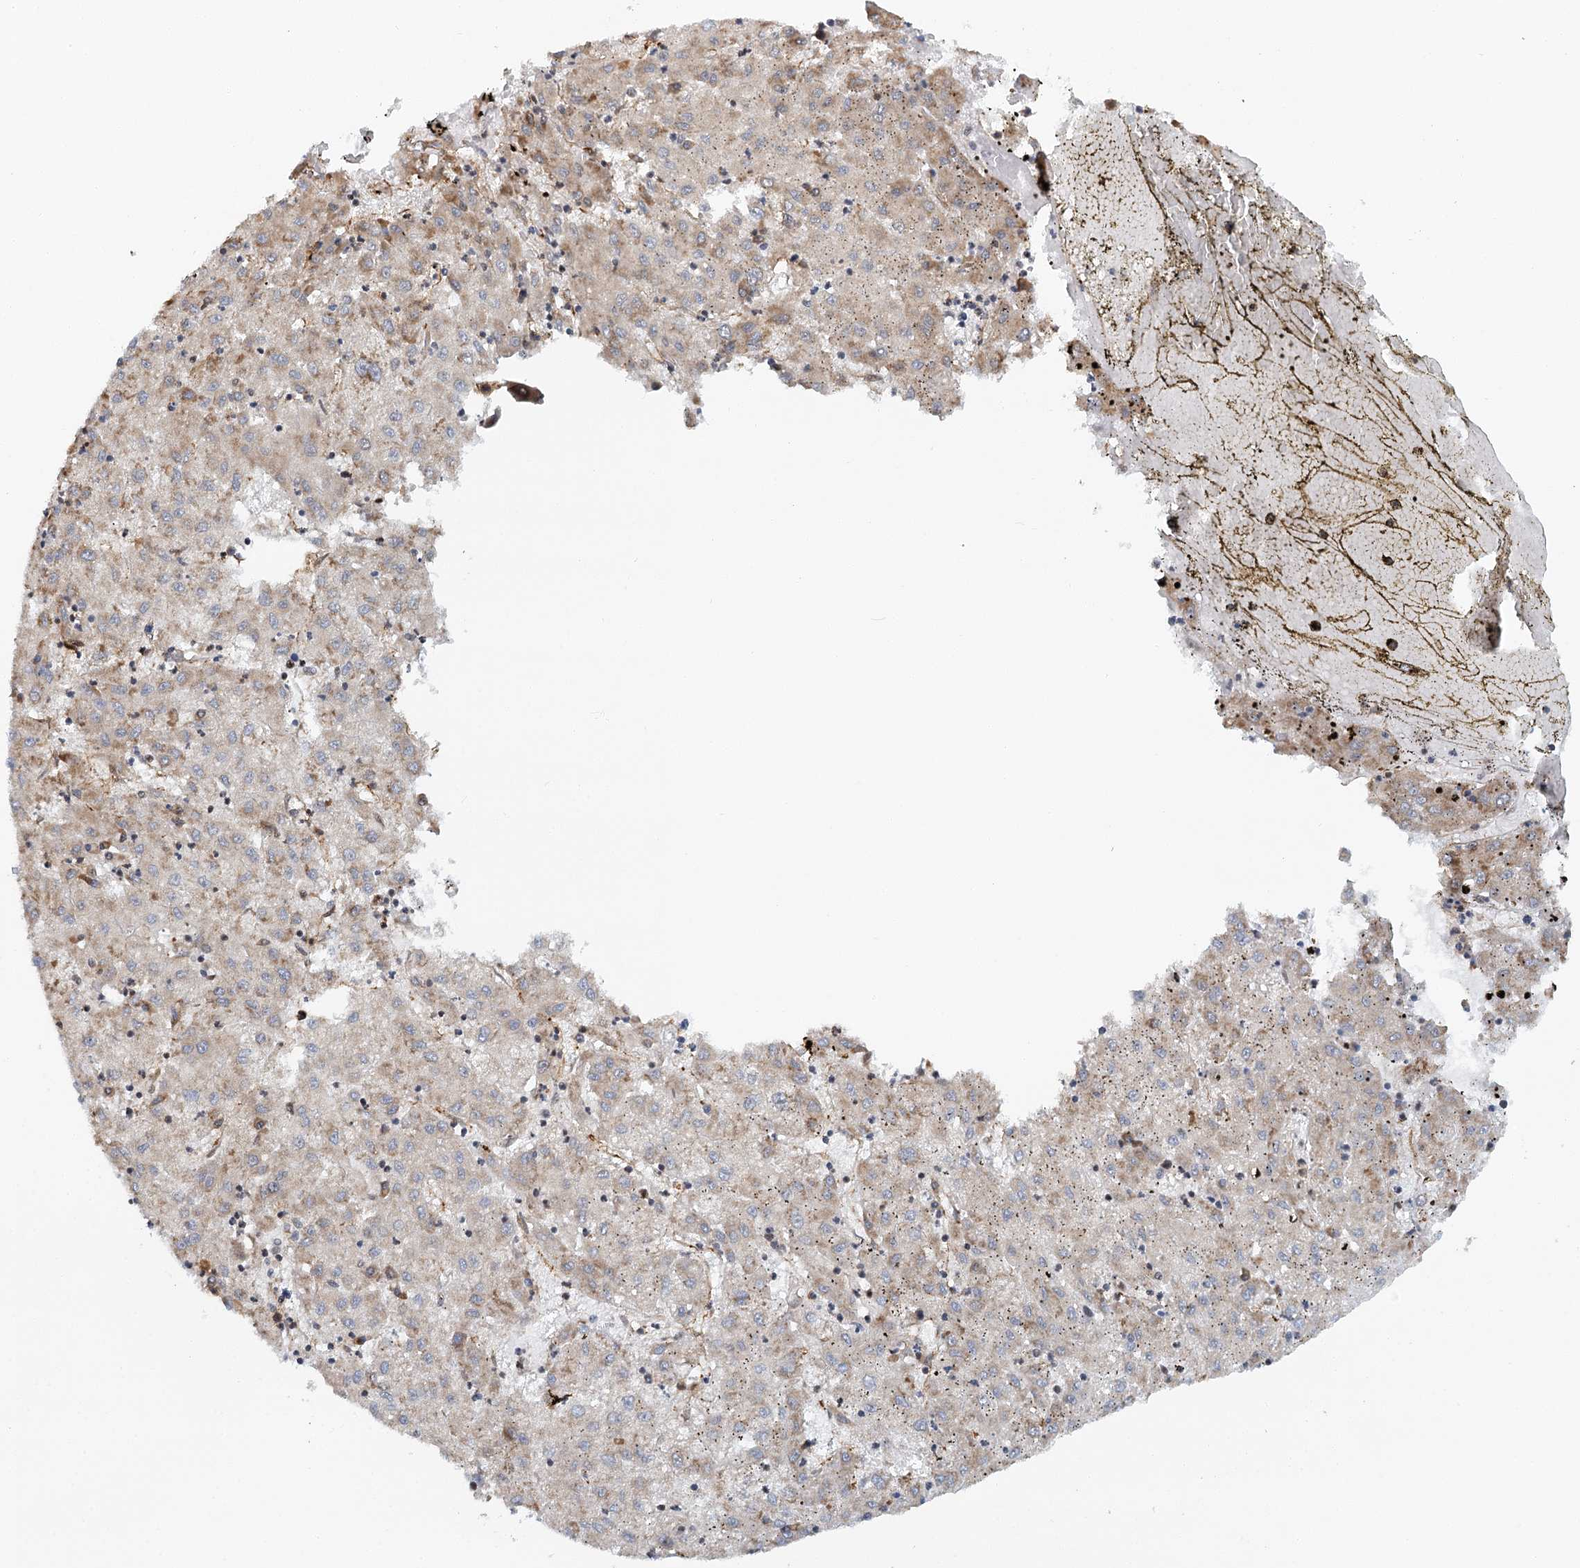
{"staining": {"intensity": "weak", "quantity": "<25%", "location": "cytoplasmic/membranous"}, "tissue": "liver cancer", "cell_type": "Tumor cells", "image_type": "cancer", "snomed": [{"axis": "morphology", "description": "Carcinoma, Hepatocellular, NOS"}, {"axis": "topography", "description": "Liver"}], "caption": "Immunohistochemistry (IHC) photomicrograph of human hepatocellular carcinoma (liver) stained for a protein (brown), which shows no expression in tumor cells.", "gene": "GPATCH11", "patient": {"sex": "male", "age": 72}}